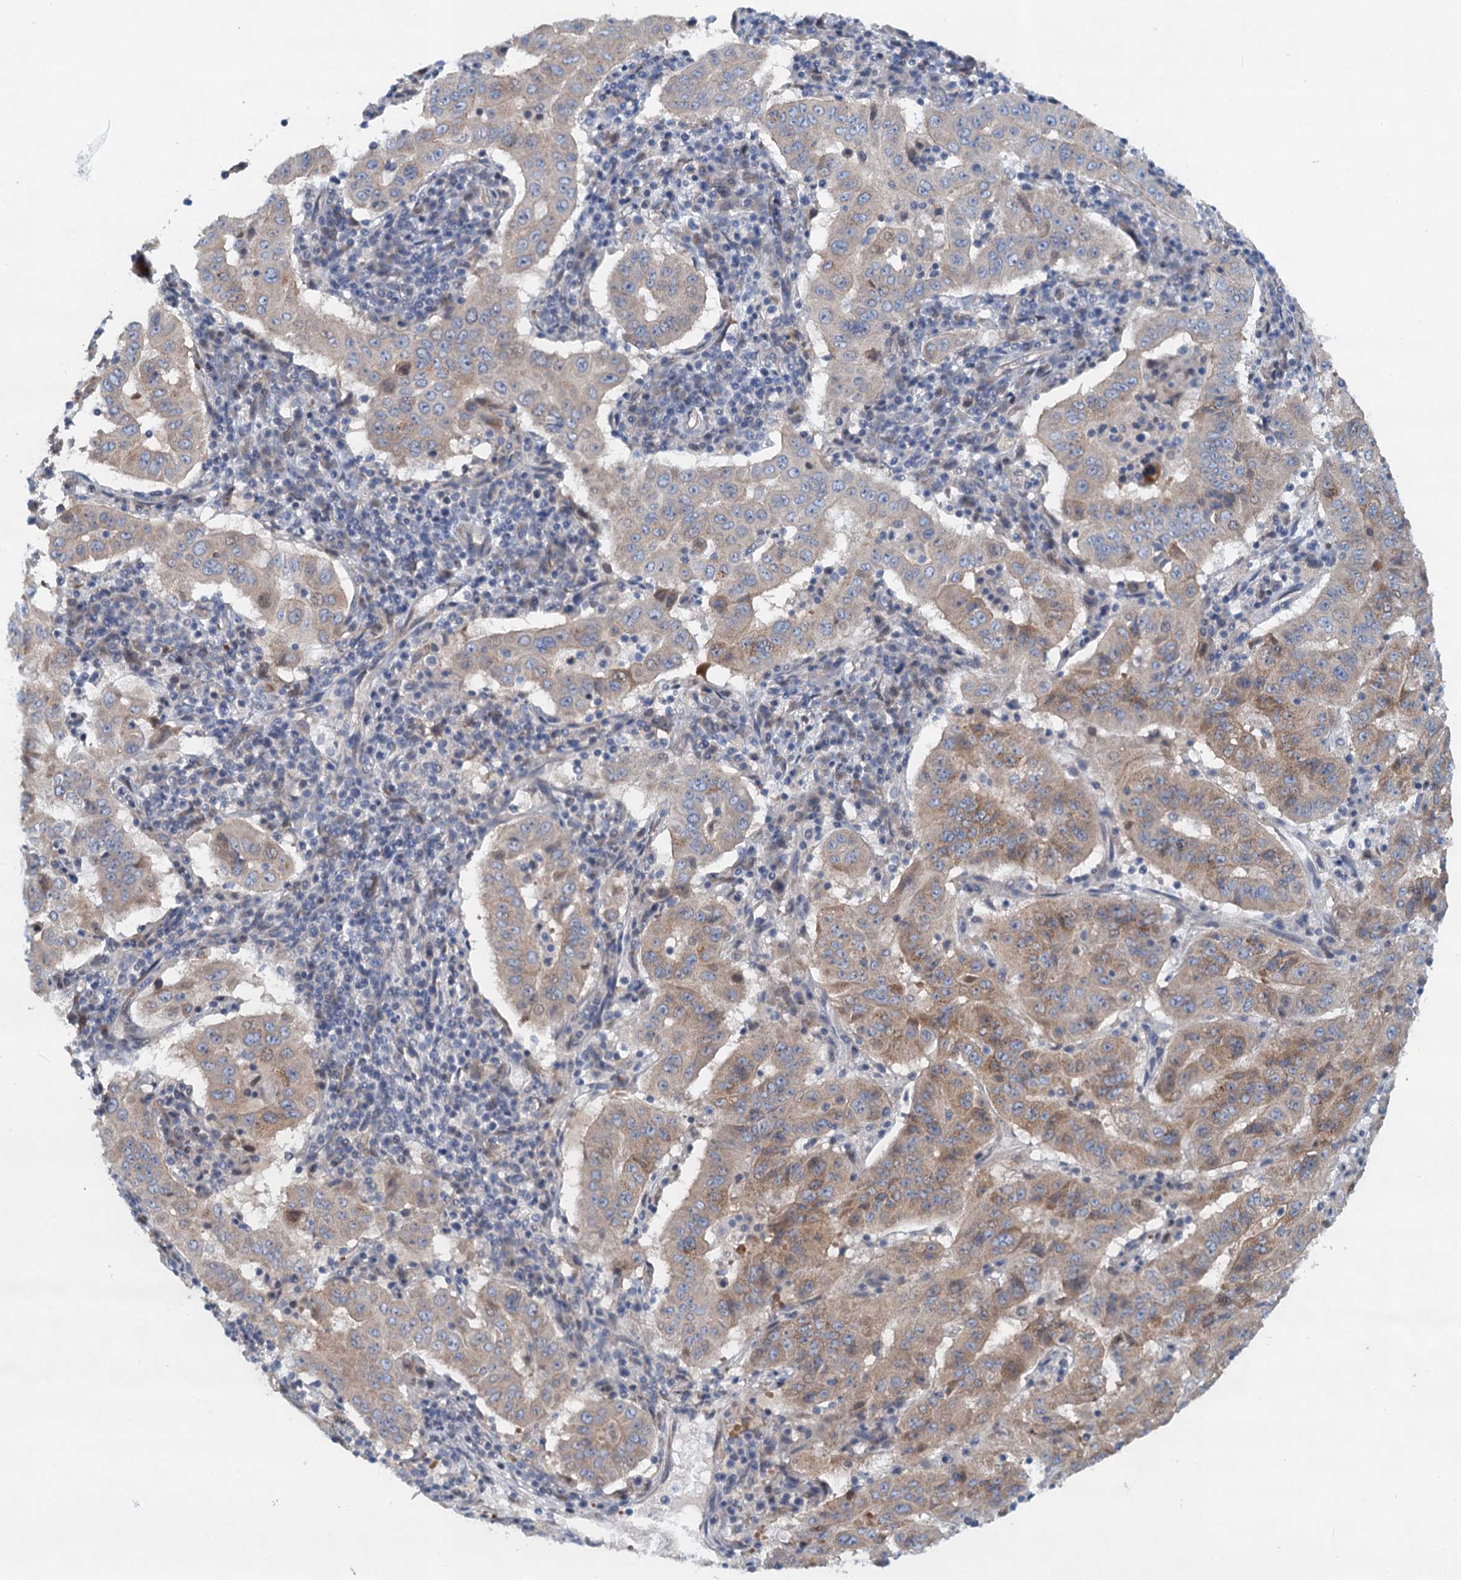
{"staining": {"intensity": "moderate", "quantity": "25%-75%", "location": "cytoplasmic/membranous"}, "tissue": "pancreatic cancer", "cell_type": "Tumor cells", "image_type": "cancer", "snomed": [{"axis": "morphology", "description": "Adenocarcinoma, NOS"}, {"axis": "topography", "description": "Pancreas"}], "caption": "Protein staining shows moderate cytoplasmic/membranous staining in about 25%-75% of tumor cells in pancreatic cancer (adenocarcinoma). (brown staining indicates protein expression, while blue staining denotes nuclei).", "gene": "NBEA", "patient": {"sex": "male", "age": 63}}